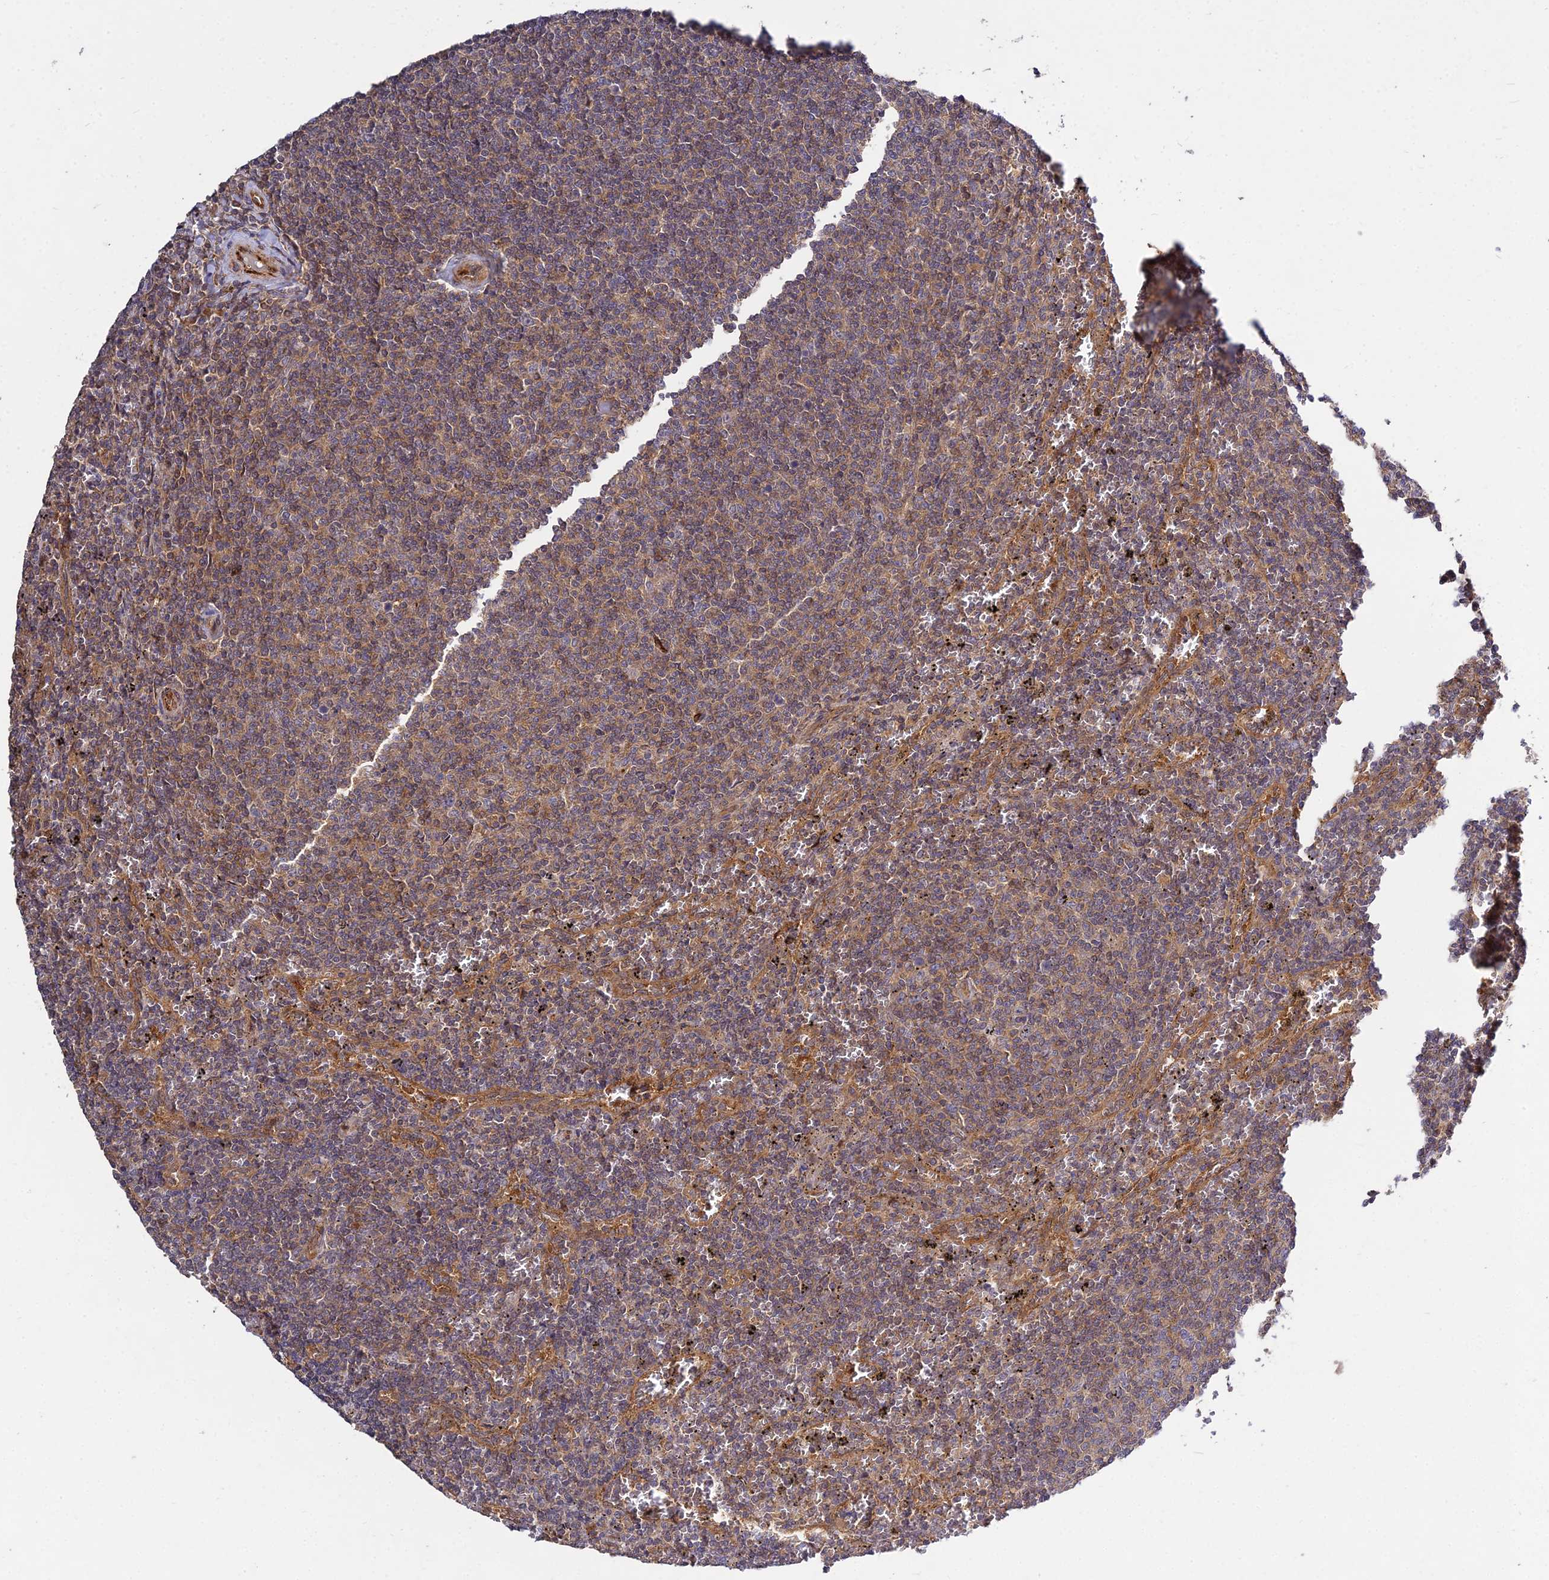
{"staining": {"intensity": "moderate", "quantity": ">75%", "location": "cytoplasmic/membranous"}, "tissue": "lymphoma", "cell_type": "Tumor cells", "image_type": "cancer", "snomed": [{"axis": "morphology", "description": "Malignant lymphoma, non-Hodgkin's type, Low grade"}, {"axis": "topography", "description": "Spleen"}], "caption": "DAB immunohistochemical staining of human lymphoma shows moderate cytoplasmic/membranous protein staining in approximately >75% of tumor cells. The staining was performed using DAB, with brown indicating positive protein expression. Nuclei are stained blue with hematoxylin.", "gene": "GRTP1", "patient": {"sex": "female", "age": 50}}